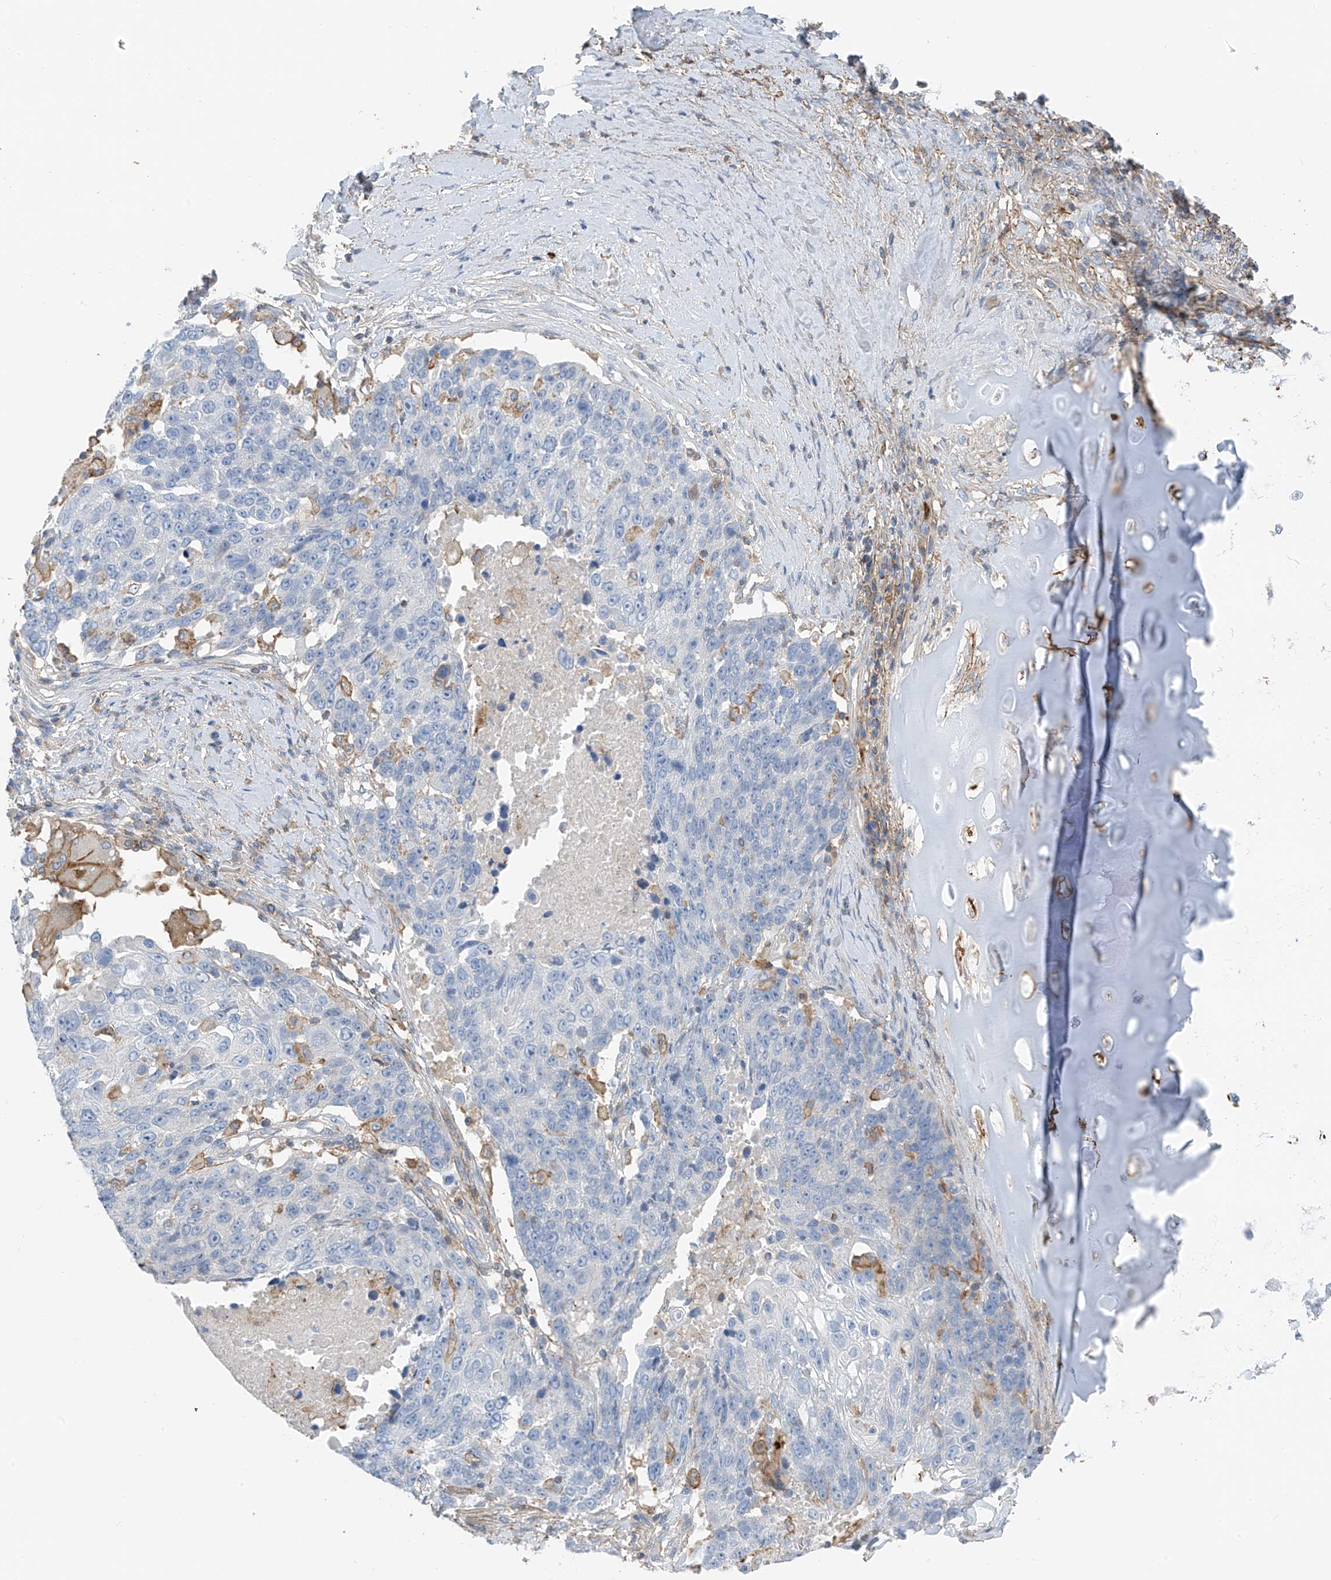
{"staining": {"intensity": "negative", "quantity": "none", "location": "none"}, "tissue": "lung cancer", "cell_type": "Tumor cells", "image_type": "cancer", "snomed": [{"axis": "morphology", "description": "Squamous cell carcinoma, NOS"}, {"axis": "topography", "description": "Lung"}], "caption": "Tumor cells show no significant protein staining in lung squamous cell carcinoma.", "gene": "NALCN", "patient": {"sex": "male", "age": 66}}